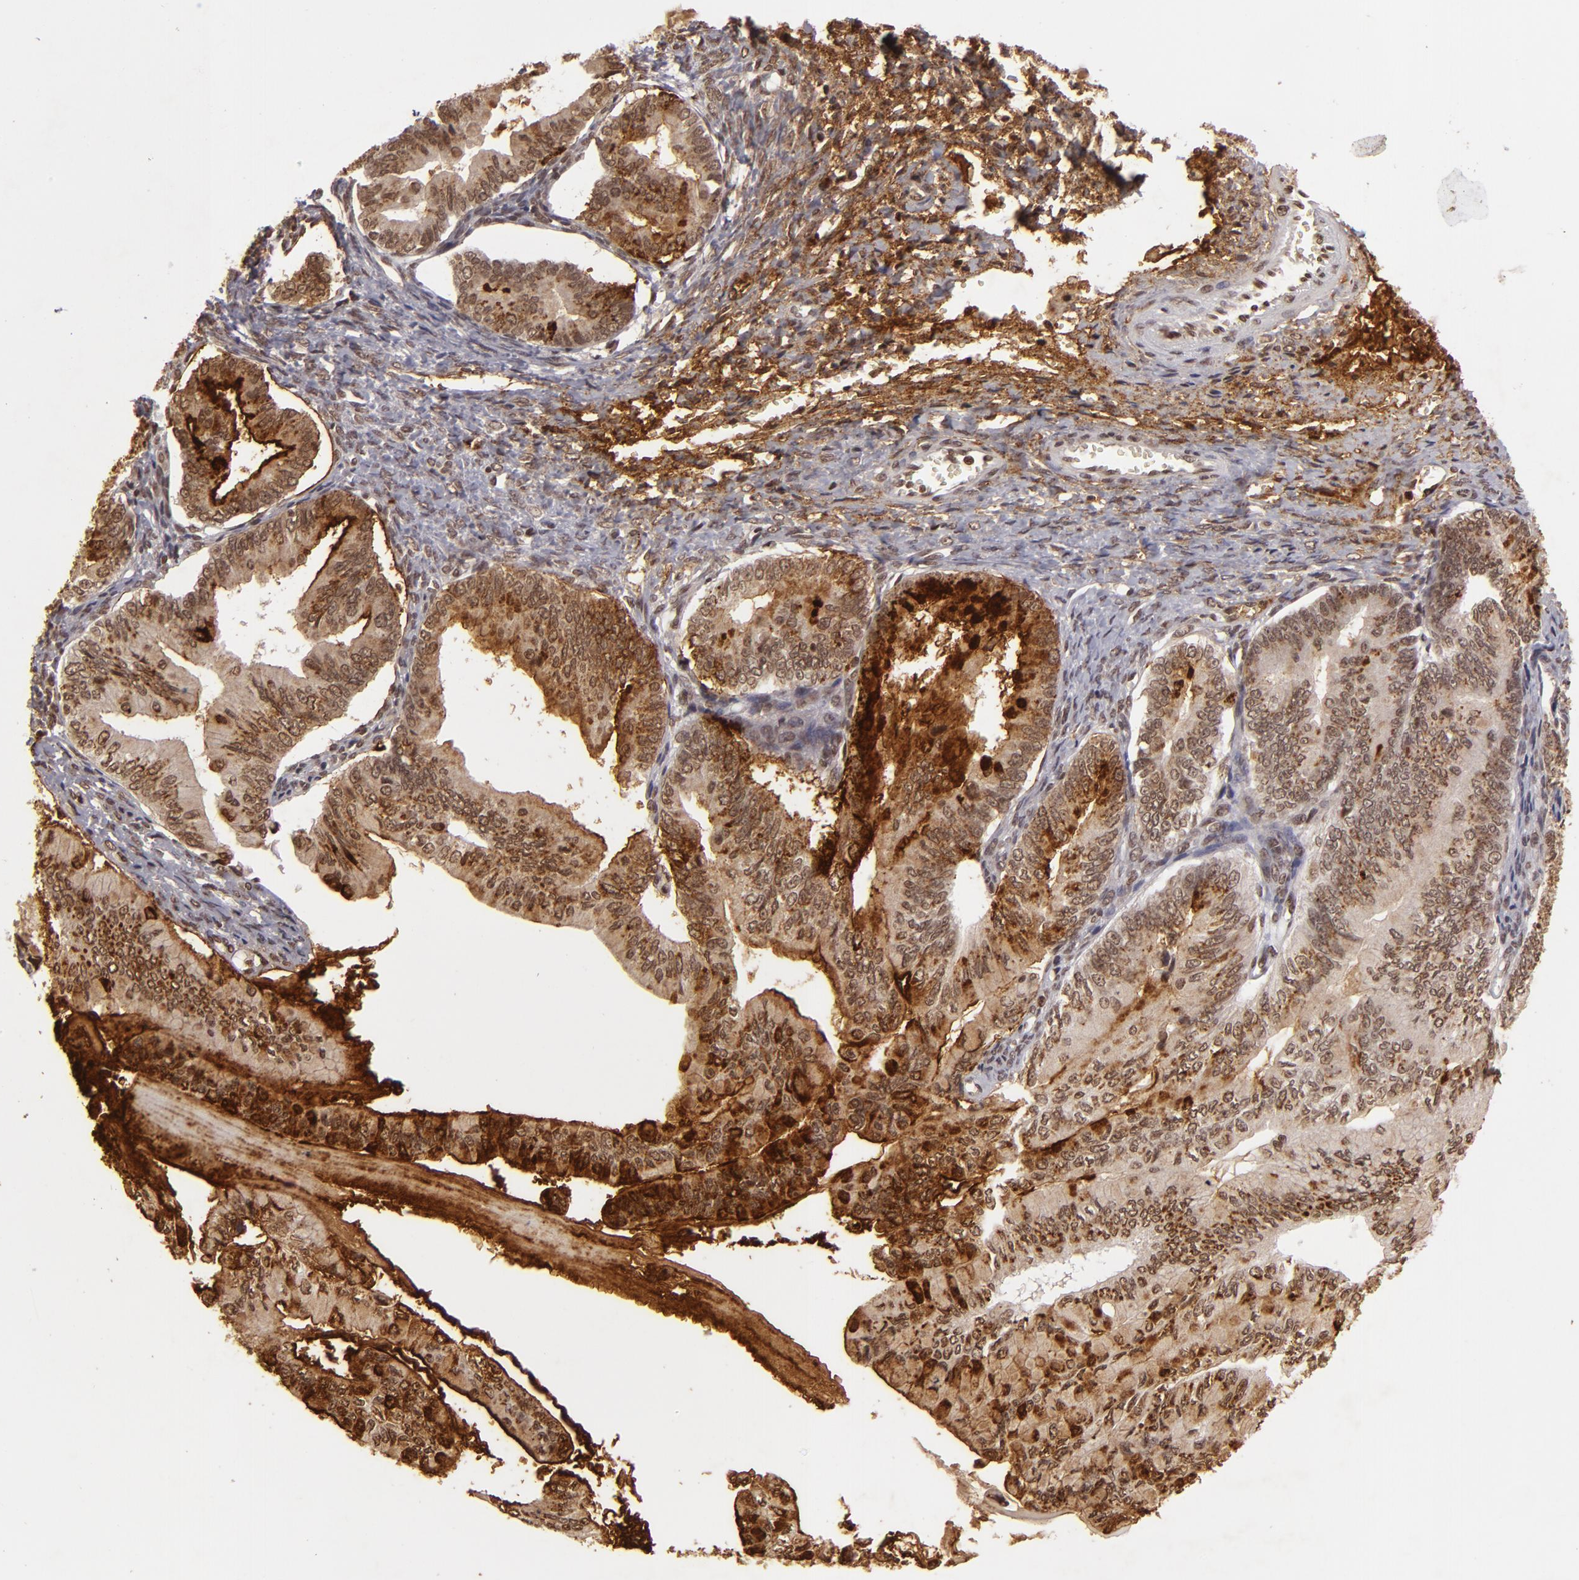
{"staining": {"intensity": "strong", "quantity": "25%-75%", "location": "cytoplasmic/membranous,nuclear"}, "tissue": "ovarian cancer", "cell_type": "Tumor cells", "image_type": "cancer", "snomed": [{"axis": "morphology", "description": "Cystadenocarcinoma, mucinous, NOS"}, {"axis": "topography", "description": "Ovary"}], "caption": "The histopathology image demonstrates immunohistochemical staining of ovarian mucinous cystadenocarcinoma. There is strong cytoplasmic/membranous and nuclear expression is seen in approximately 25%-75% of tumor cells.", "gene": "CUL3", "patient": {"sex": "female", "age": 36}}